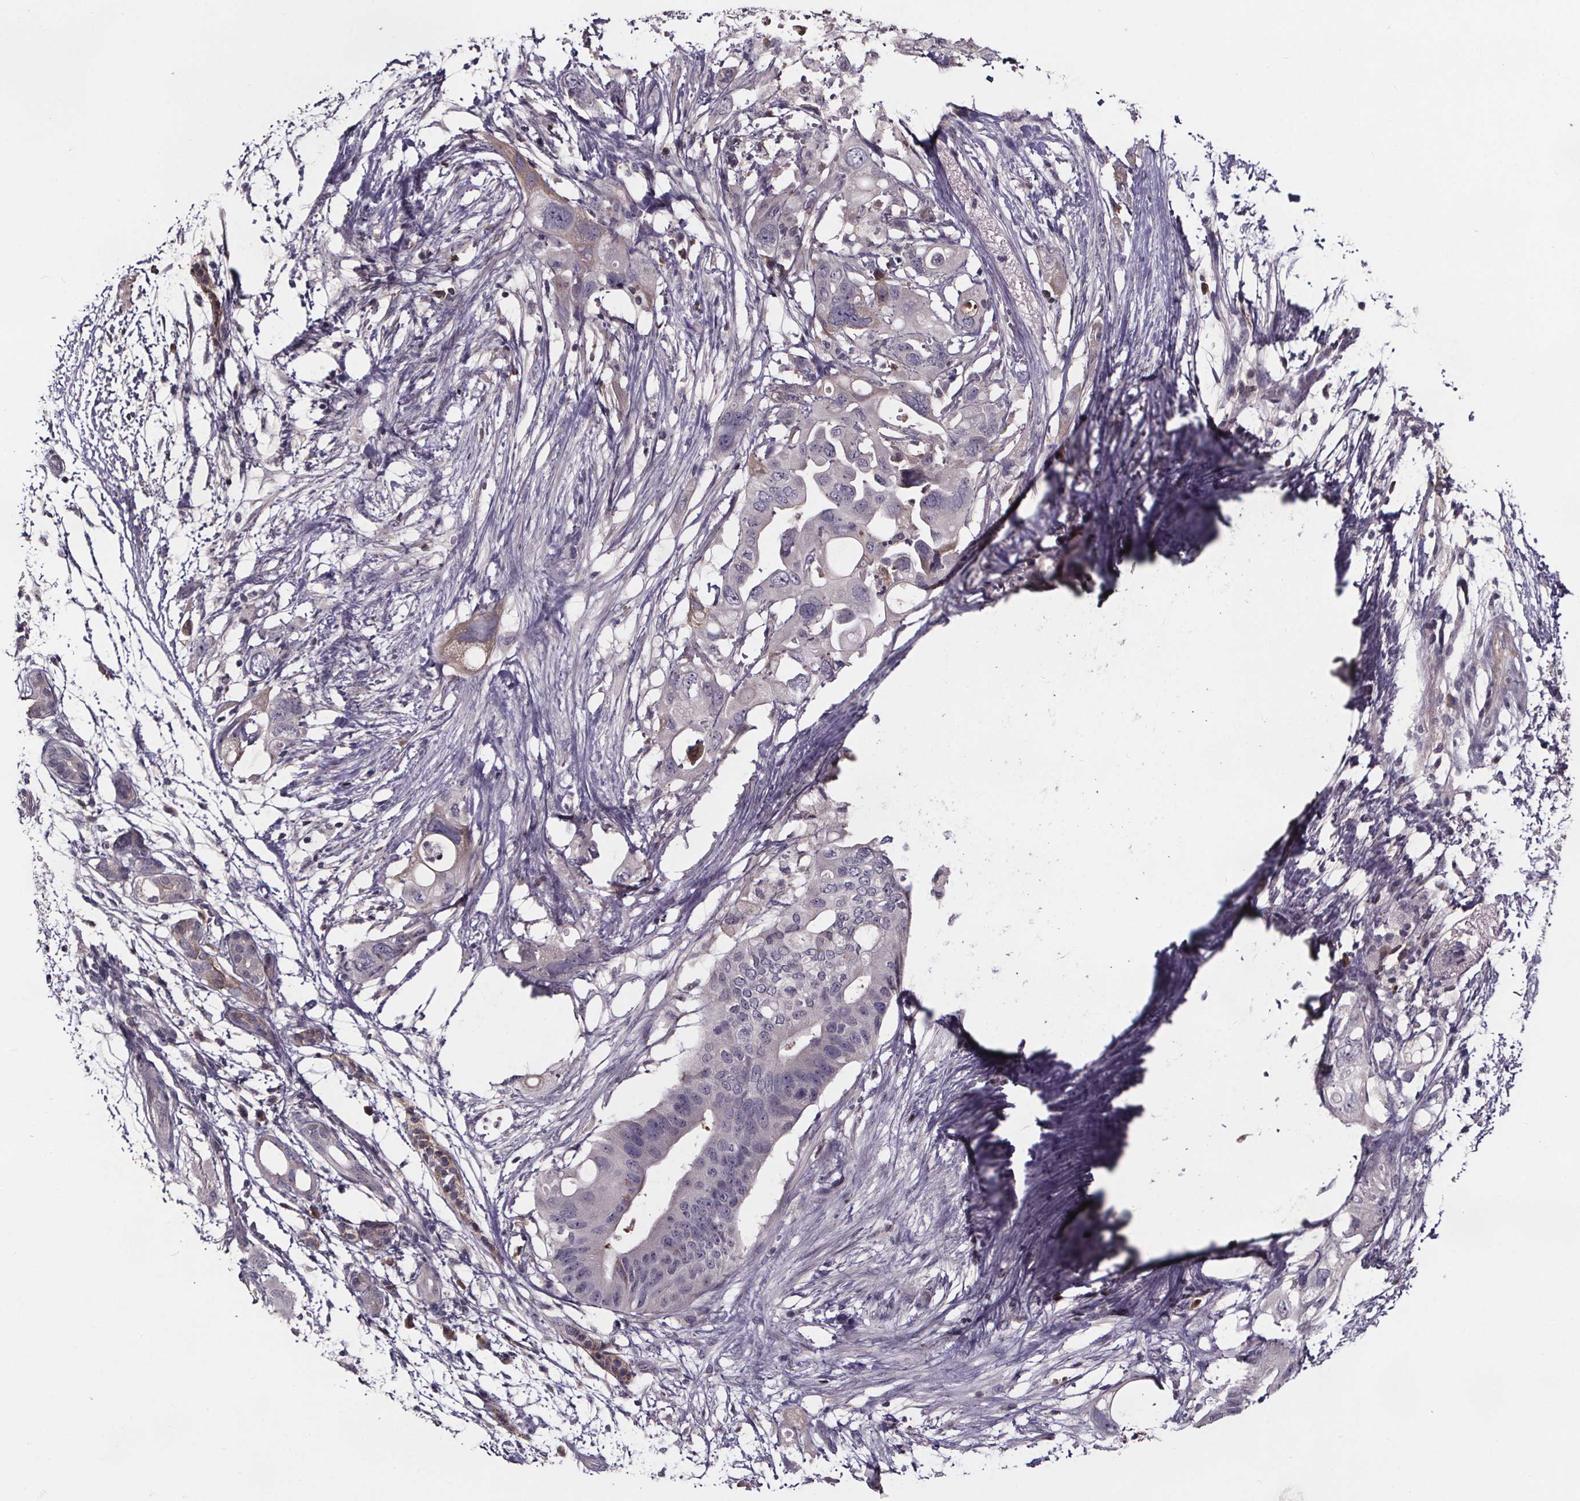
{"staining": {"intensity": "moderate", "quantity": "<25%", "location": "cytoplasmic/membranous"}, "tissue": "pancreatic cancer", "cell_type": "Tumor cells", "image_type": "cancer", "snomed": [{"axis": "morphology", "description": "Adenocarcinoma, NOS"}, {"axis": "topography", "description": "Pancreas"}], "caption": "IHC histopathology image of adenocarcinoma (pancreatic) stained for a protein (brown), which demonstrates low levels of moderate cytoplasmic/membranous expression in approximately <25% of tumor cells.", "gene": "NPHP4", "patient": {"sex": "female", "age": 72}}